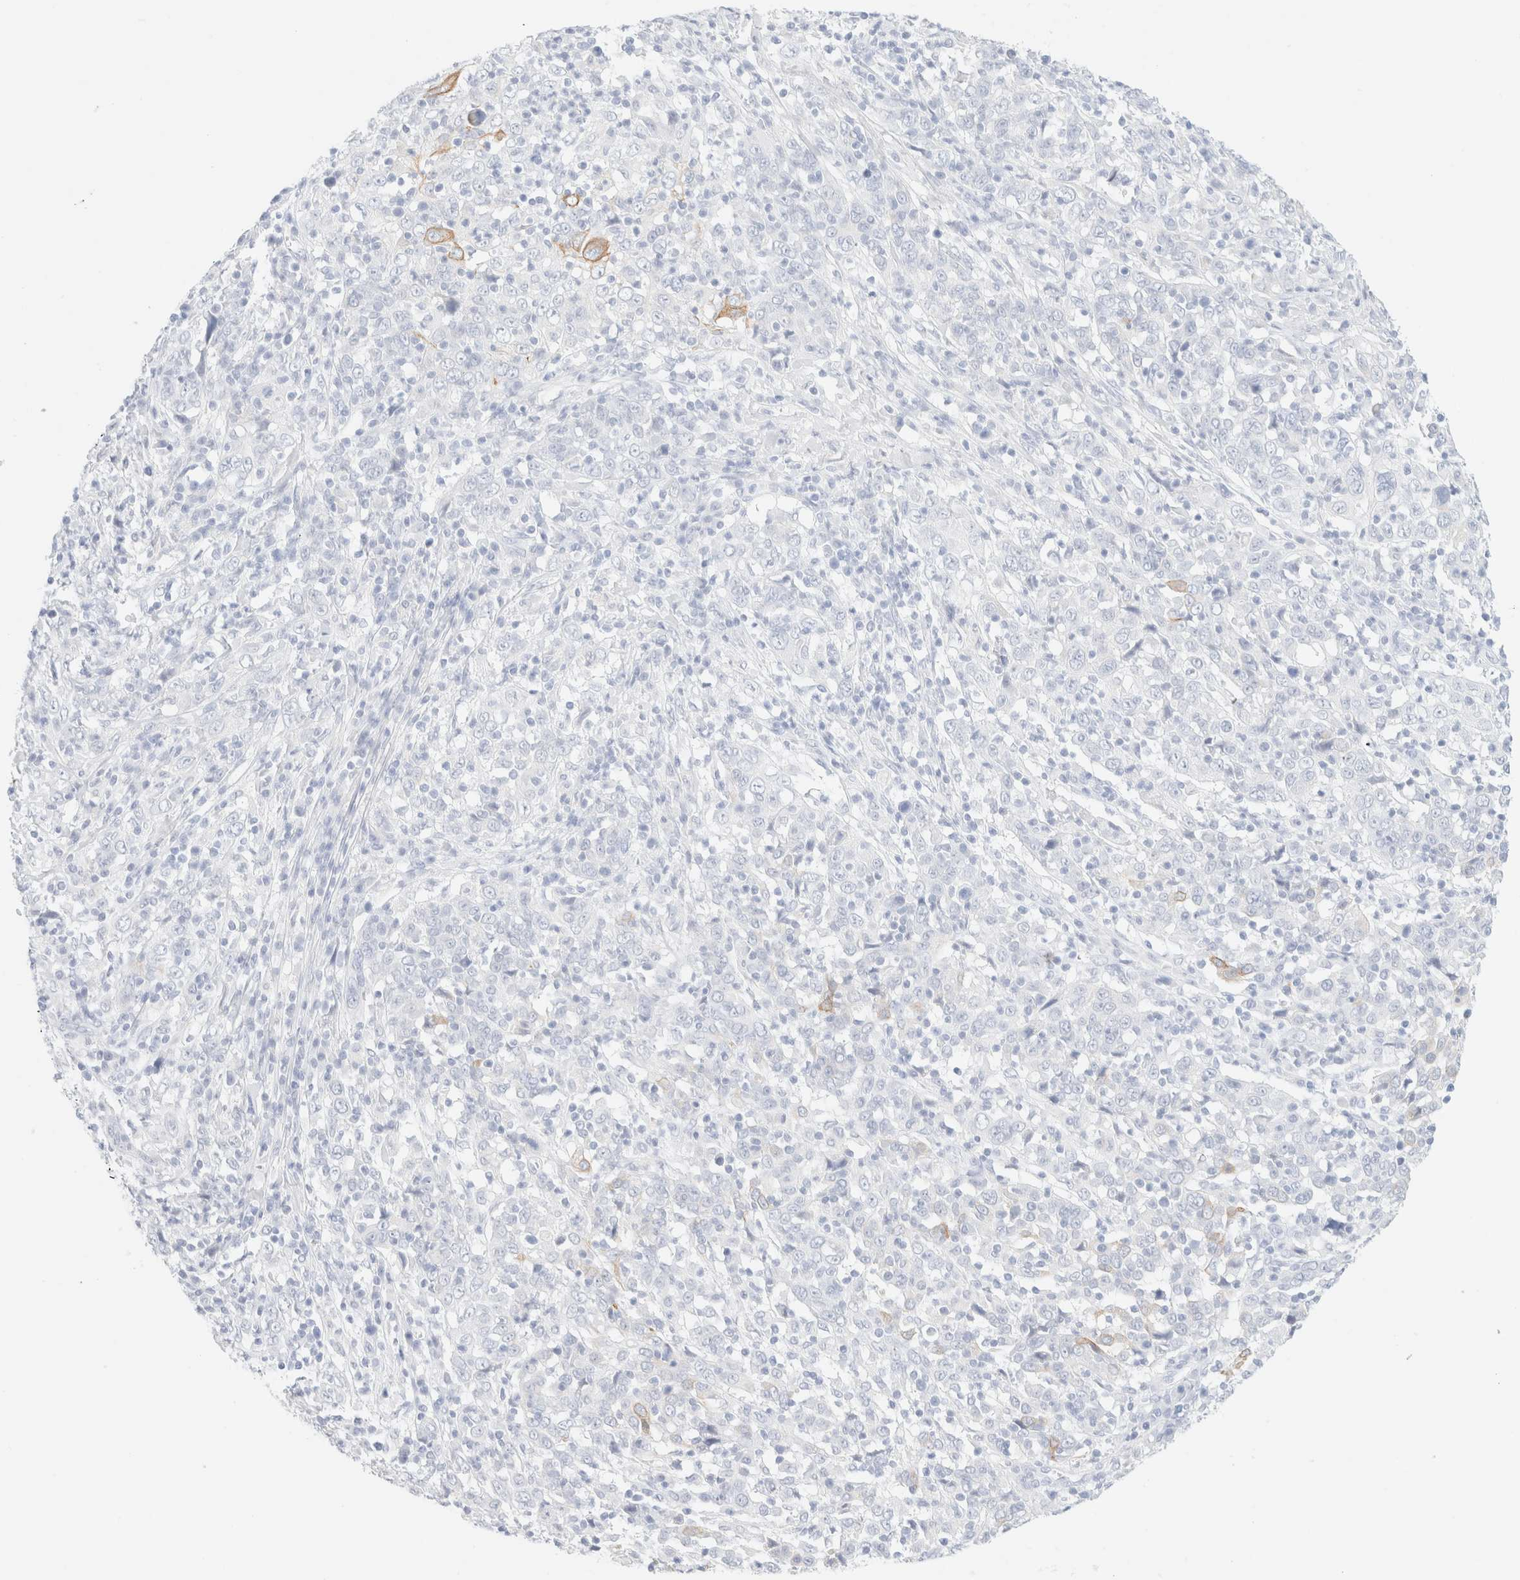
{"staining": {"intensity": "negative", "quantity": "none", "location": "none"}, "tissue": "cervical cancer", "cell_type": "Tumor cells", "image_type": "cancer", "snomed": [{"axis": "morphology", "description": "Squamous cell carcinoma, NOS"}, {"axis": "topography", "description": "Cervix"}], "caption": "Cervical squamous cell carcinoma stained for a protein using immunohistochemistry (IHC) reveals no expression tumor cells.", "gene": "KRT15", "patient": {"sex": "female", "age": 46}}